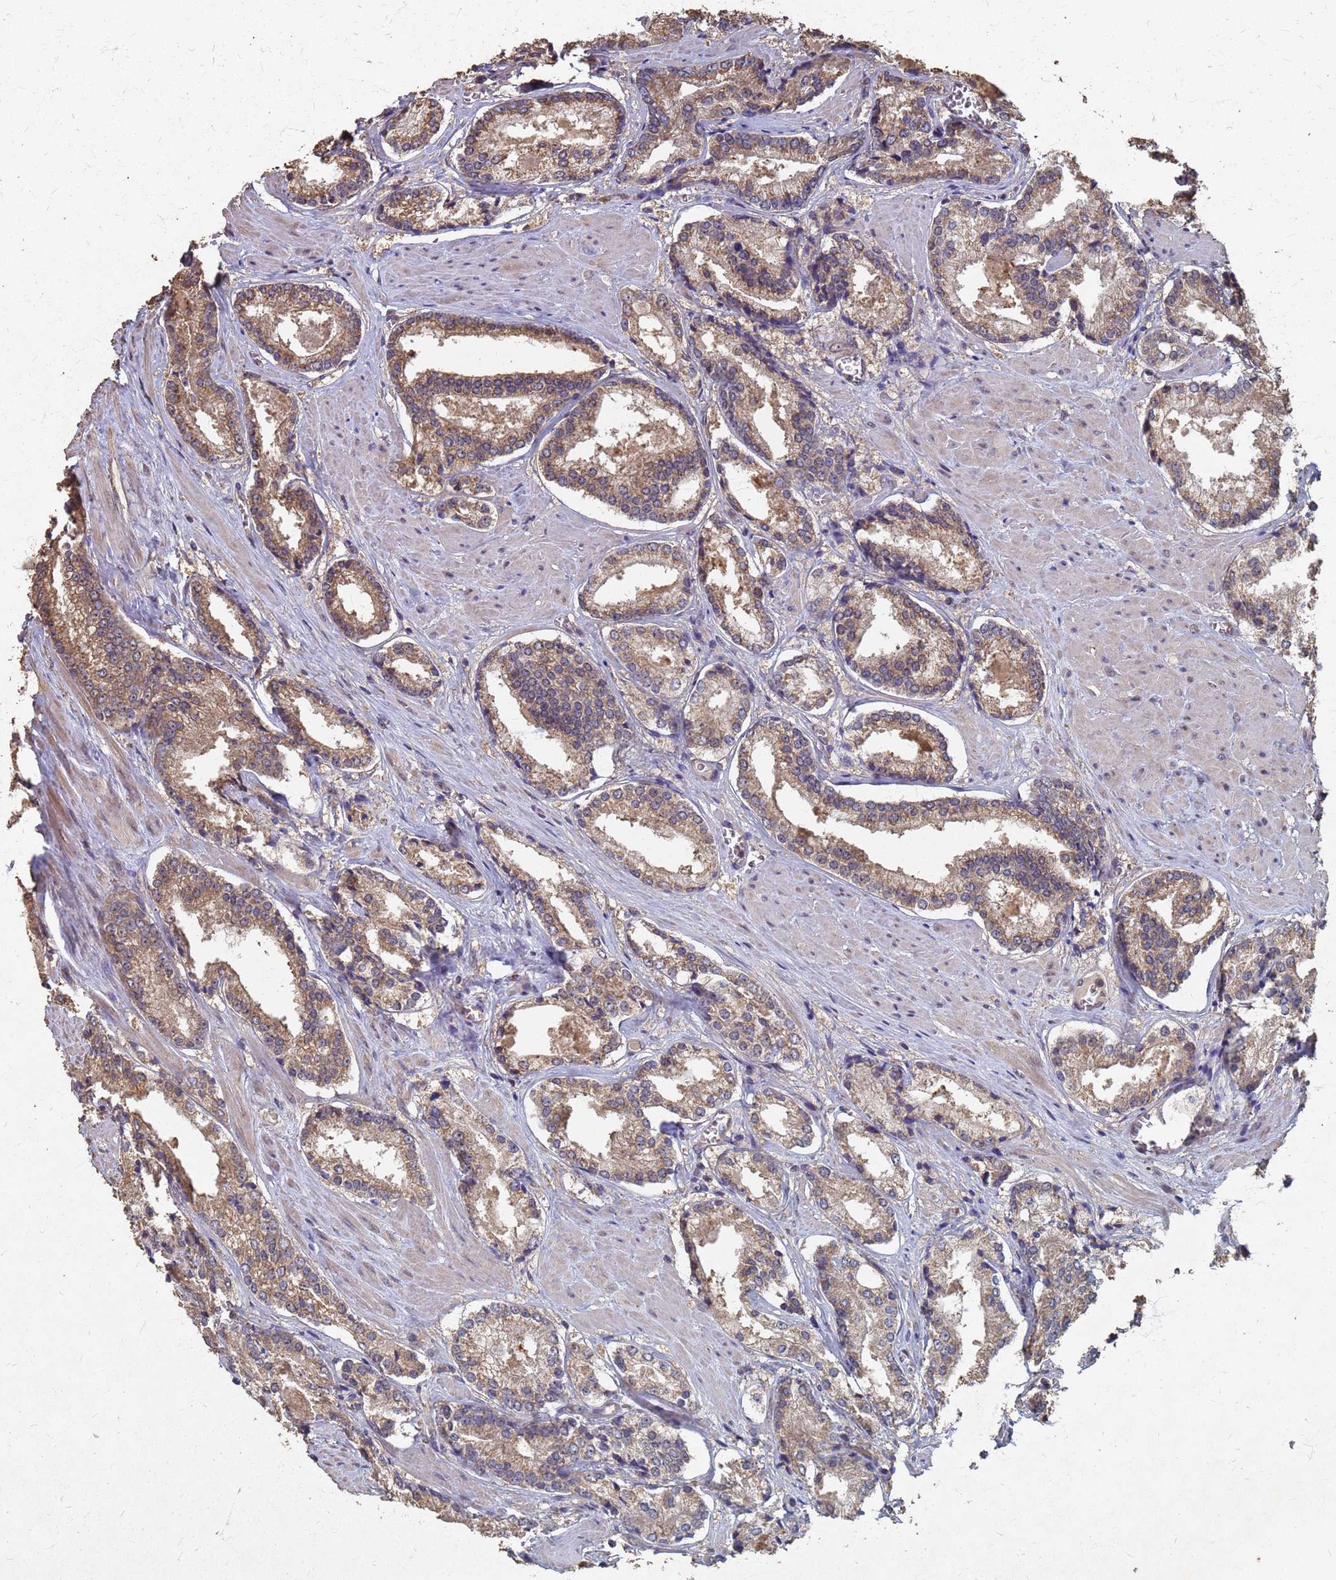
{"staining": {"intensity": "moderate", "quantity": ">75%", "location": "cytoplasmic/membranous"}, "tissue": "prostate cancer", "cell_type": "Tumor cells", "image_type": "cancer", "snomed": [{"axis": "morphology", "description": "Adenocarcinoma, Low grade"}, {"axis": "topography", "description": "Prostate"}], "caption": "The histopathology image demonstrates a brown stain indicating the presence of a protein in the cytoplasmic/membranous of tumor cells in prostate cancer (low-grade adenocarcinoma).", "gene": "DPH5", "patient": {"sex": "male", "age": 54}}